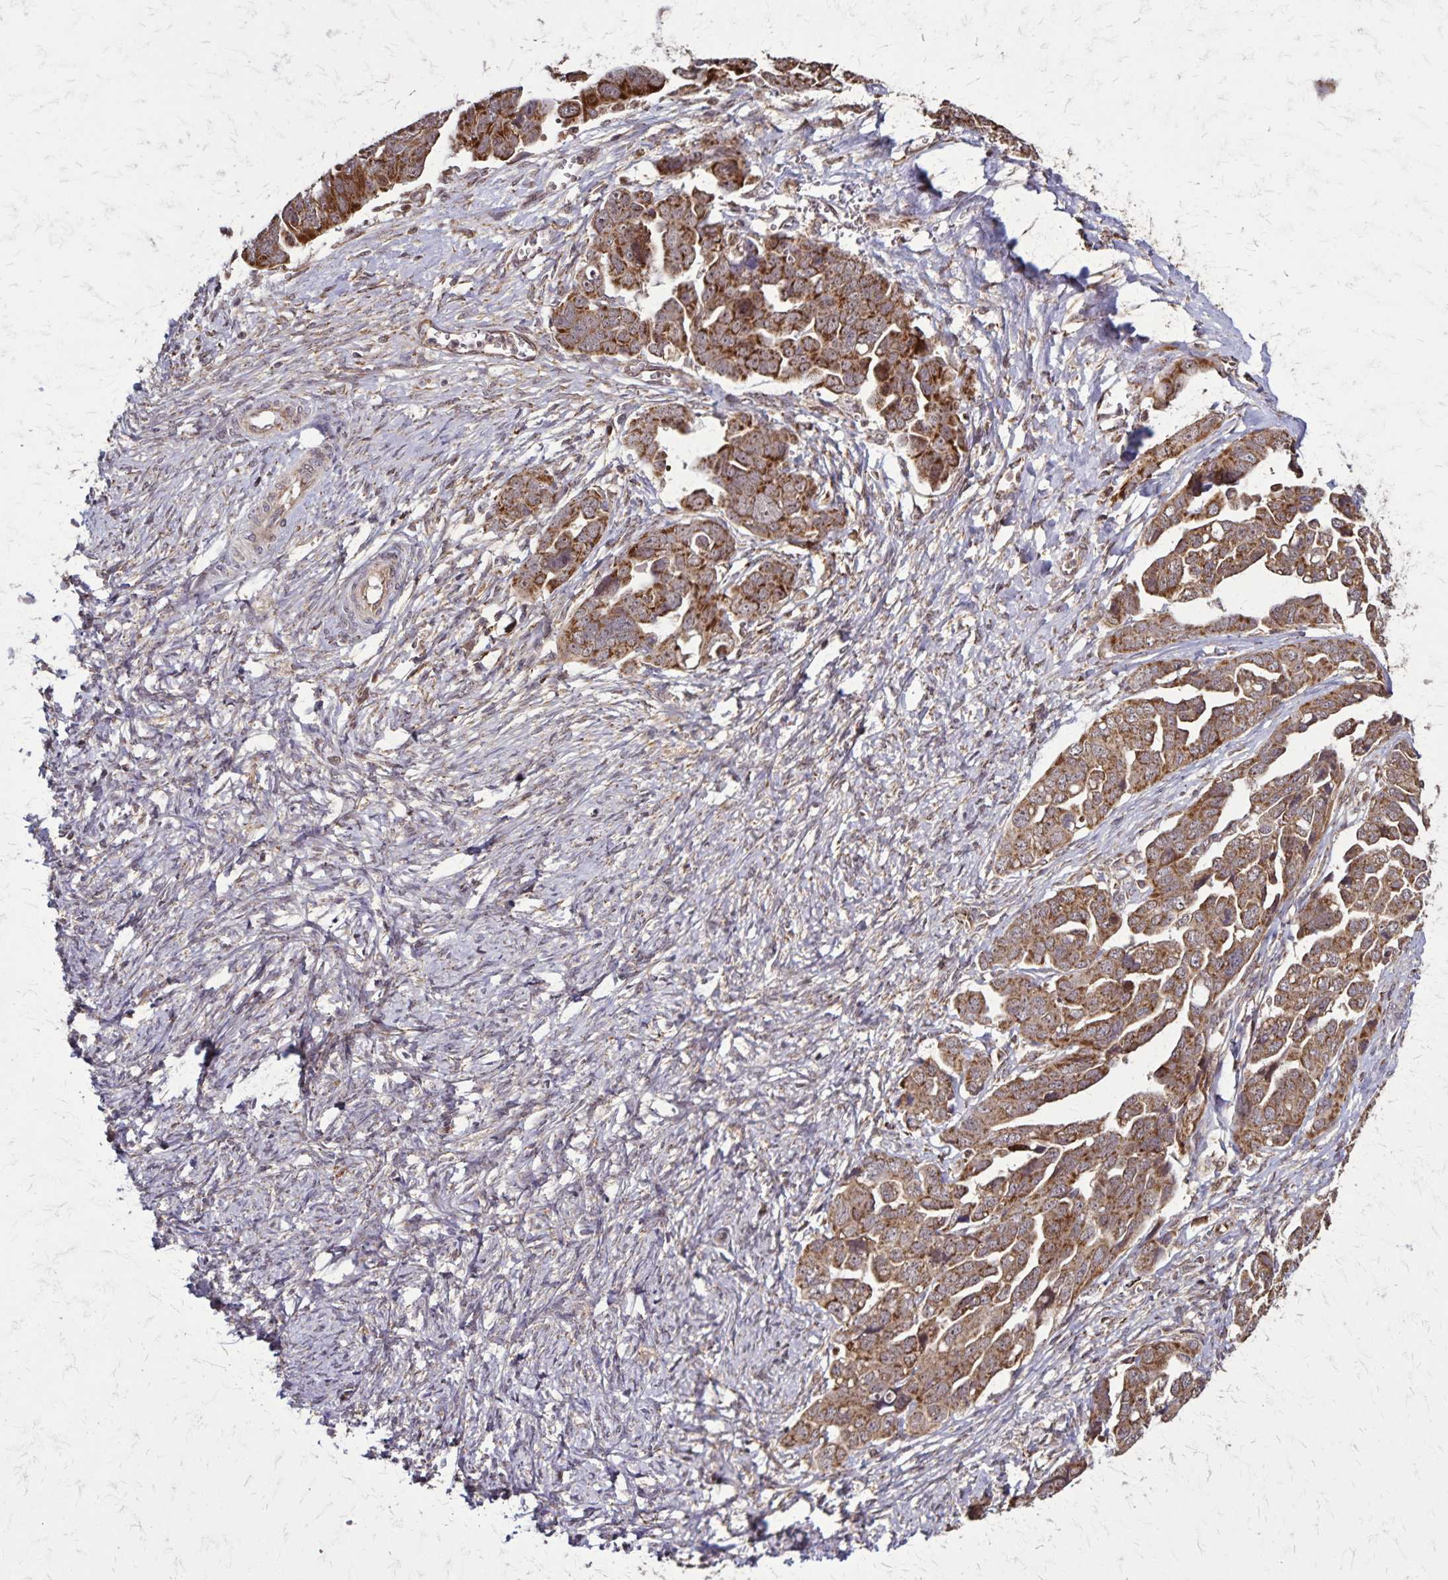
{"staining": {"intensity": "strong", "quantity": ">75%", "location": "cytoplasmic/membranous"}, "tissue": "ovarian cancer", "cell_type": "Tumor cells", "image_type": "cancer", "snomed": [{"axis": "morphology", "description": "Cystadenocarcinoma, serous, NOS"}, {"axis": "topography", "description": "Ovary"}], "caption": "Tumor cells show high levels of strong cytoplasmic/membranous positivity in approximately >75% of cells in serous cystadenocarcinoma (ovarian).", "gene": "NFS1", "patient": {"sex": "female", "age": 59}}